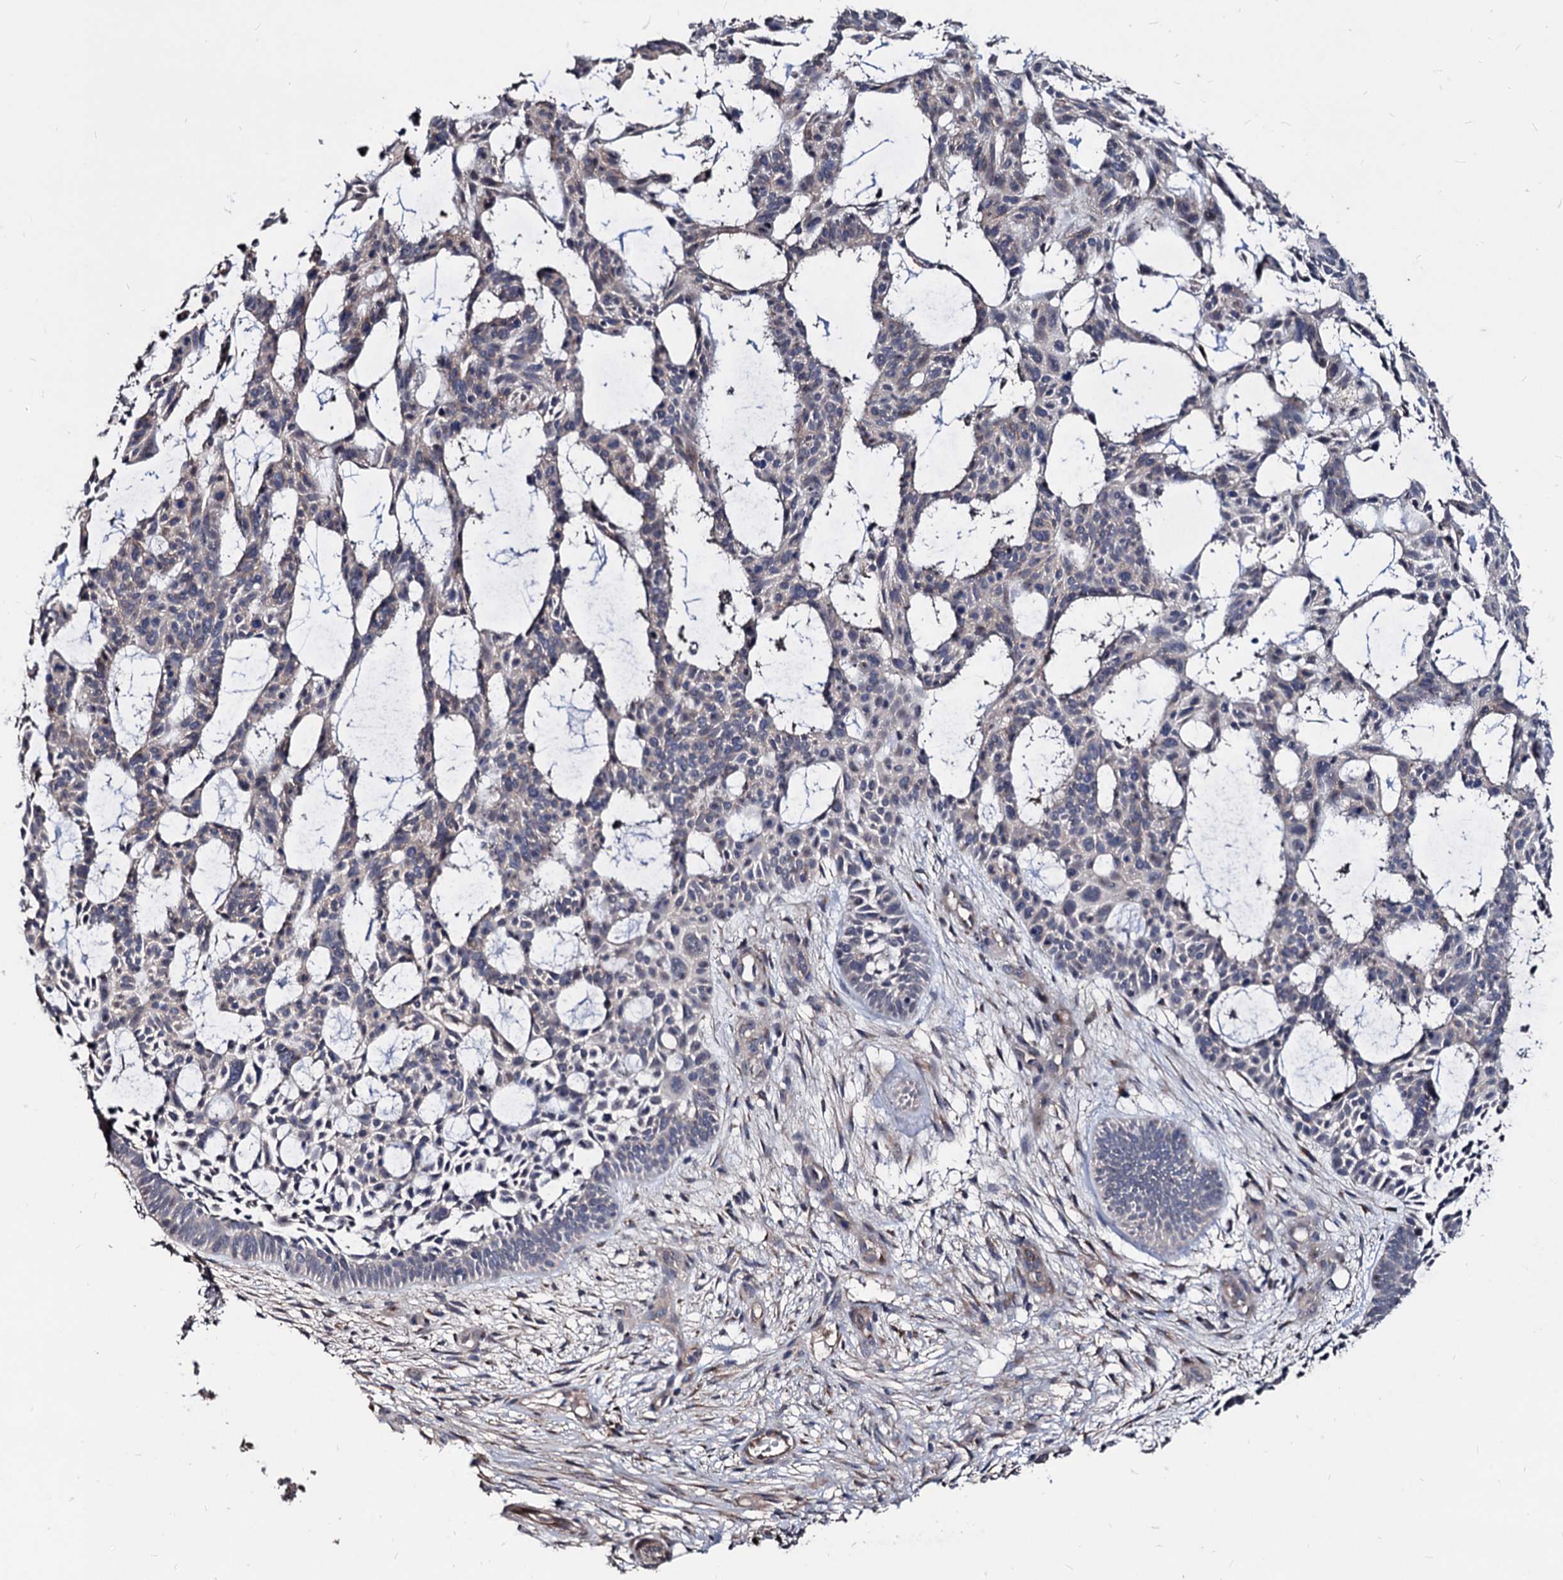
{"staining": {"intensity": "negative", "quantity": "none", "location": "none"}, "tissue": "skin cancer", "cell_type": "Tumor cells", "image_type": "cancer", "snomed": [{"axis": "morphology", "description": "Basal cell carcinoma"}, {"axis": "topography", "description": "Skin"}], "caption": "Immunohistochemistry (IHC) of human skin cancer demonstrates no staining in tumor cells.", "gene": "SMAGP", "patient": {"sex": "male", "age": 89}}